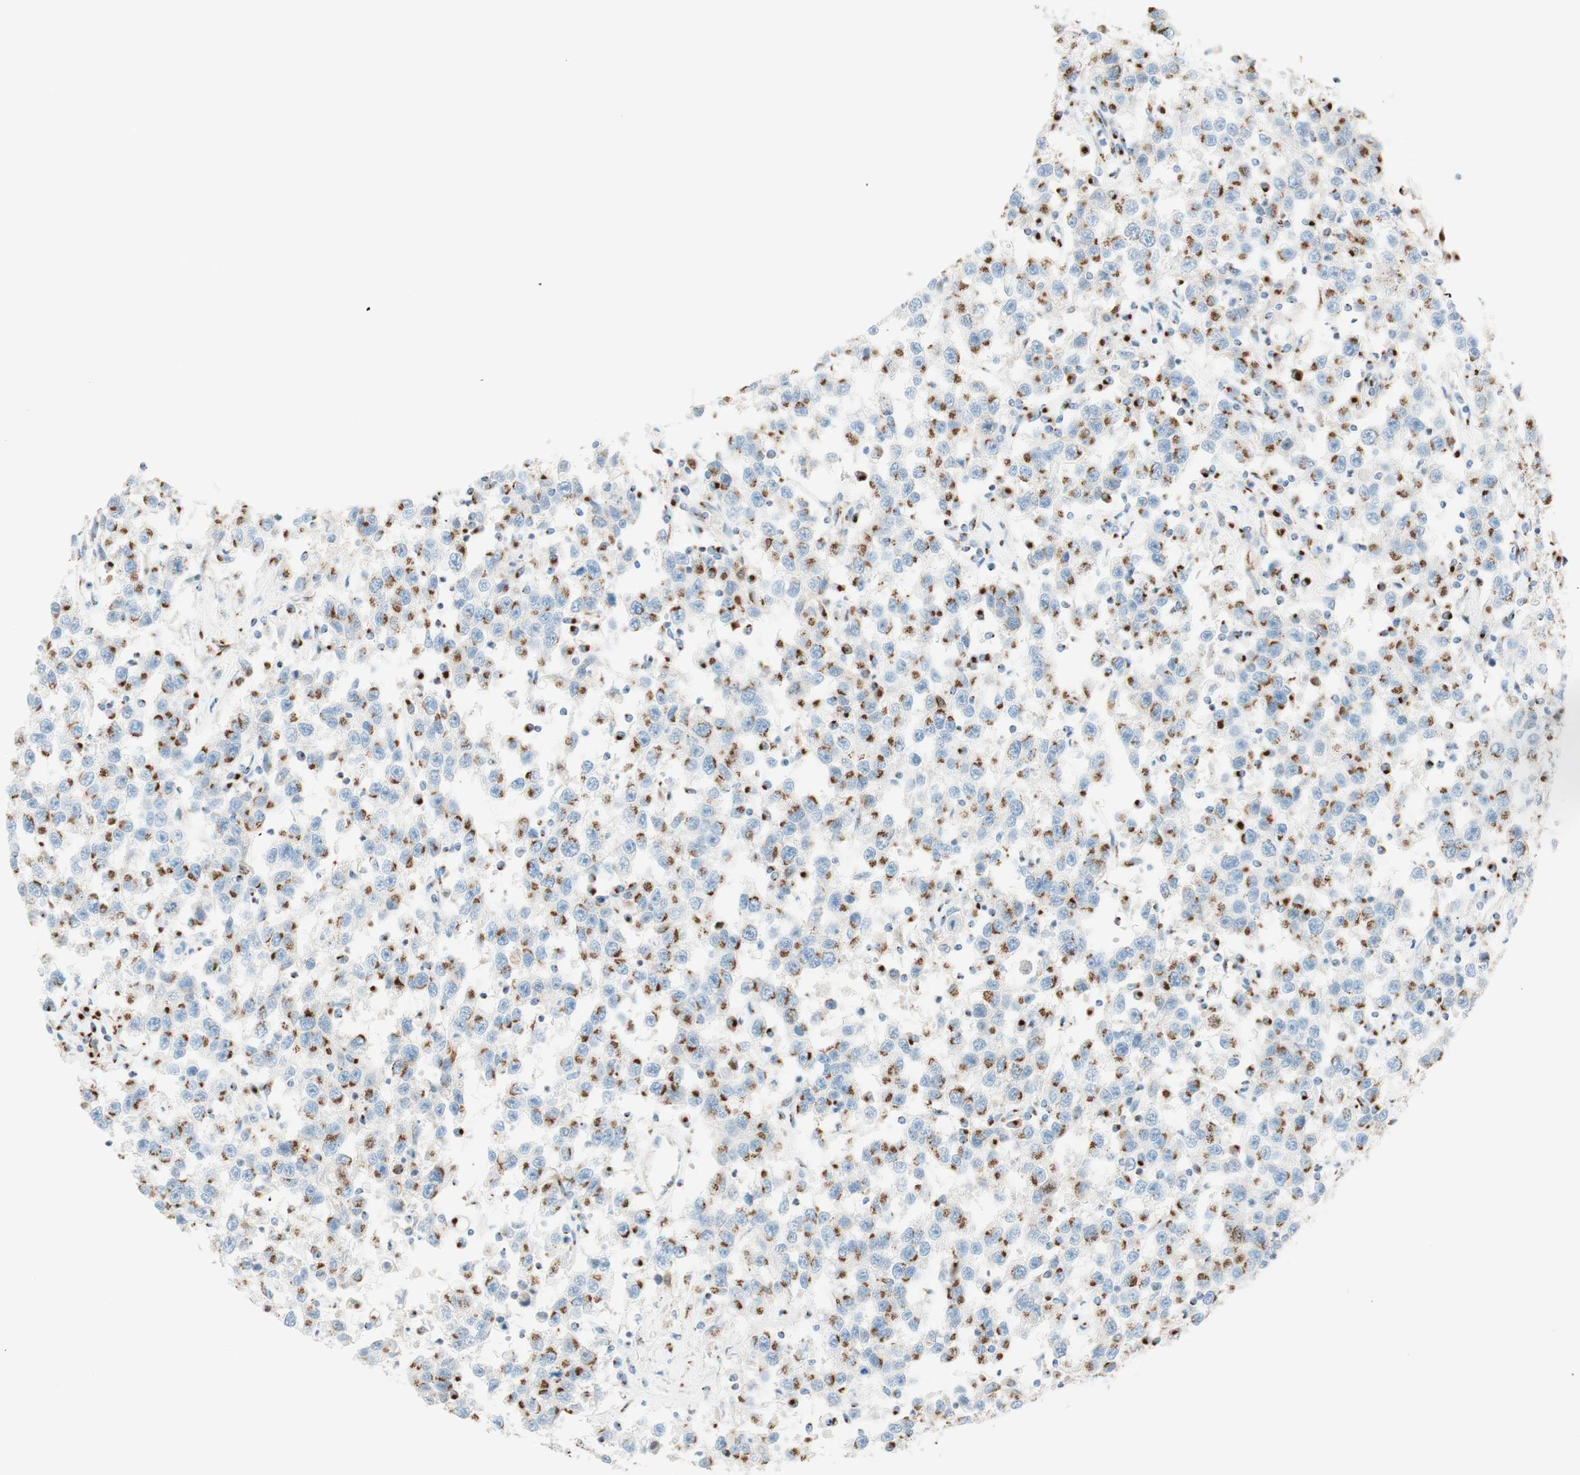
{"staining": {"intensity": "moderate", "quantity": "25%-75%", "location": "cytoplasmic/membranous"}, "tissue": "testis cancer", "cell_type": "Tumor cells", "image_type": "cancer", "snomed": [{"axis": "morphology", "description": "Seminoma, NOS"}, {"axis": "topography", "description": "Testis"}], "caption": "High-power microscopy captured an IHC photomicrograph of seminoma (testis), revealing moderate cytoplasmic/membranous staining in approximately 25%-75% of tumor cells.", "gene": "GOLGB1", "patient": {"sex": "male", "age": 41}}